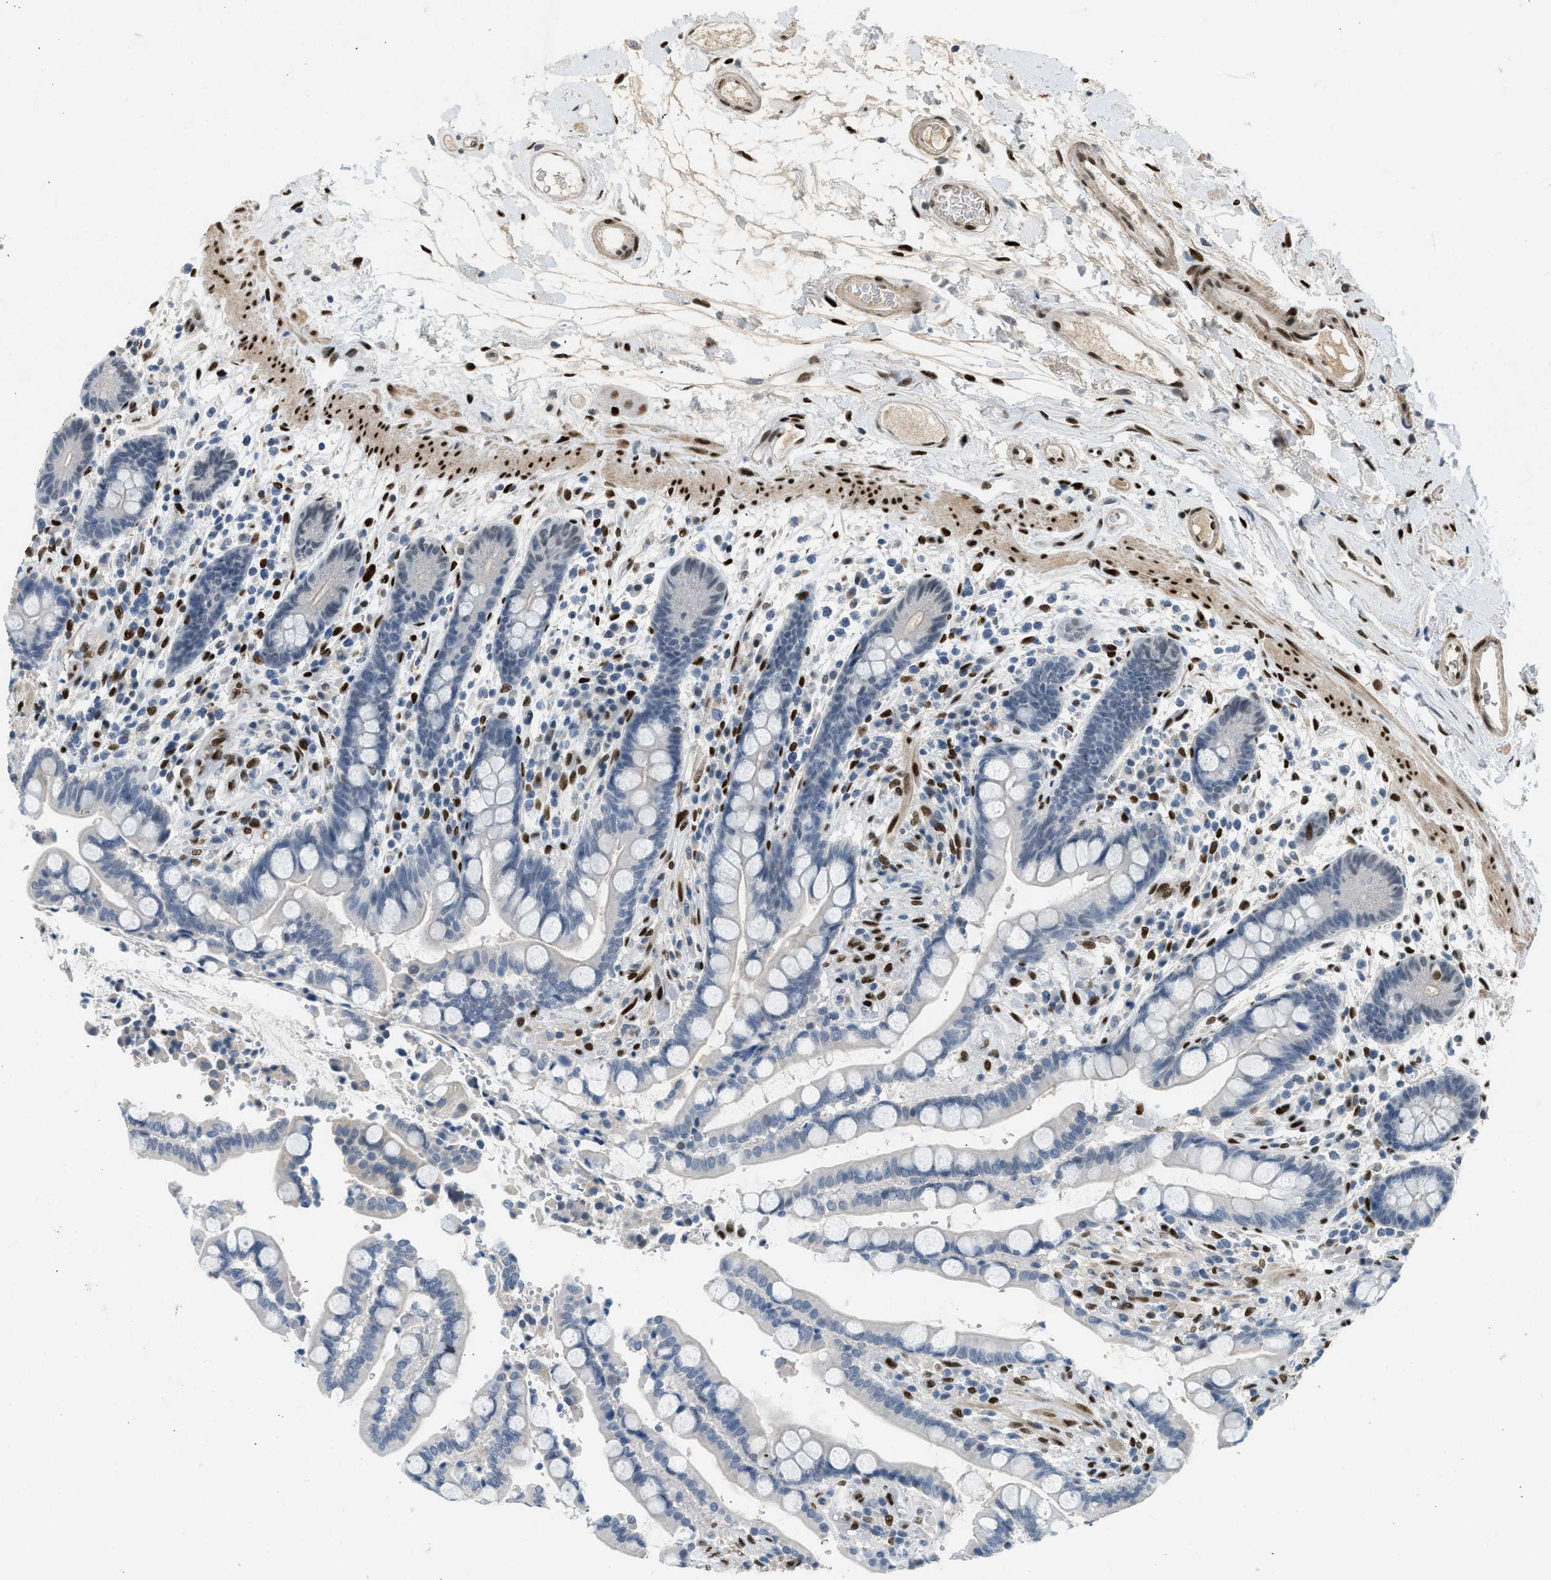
{"staining": {"intensity": "strong", "quantity": ">75%", "location": "nuclear"}, "tissue": "colon", "cell_type": "Endothelial cells", "image_type": "normal", "snomed": [{"axis": "morphology", "description": "Normal tissue, NOS"}, {"axis": "topography", "description": "Colon"}], "caption": "DAB (3,3'-diaminobenzidine) immunohistochemical staining of unremarkable colon displays strong nuclear protein expression in approximately >75% of endothelial cells. (brown staining indicates protein expression, while blue staining denotes nuclei).", "gene": "ZBTB20", "patient": {"sex": "male", "age": 73}}